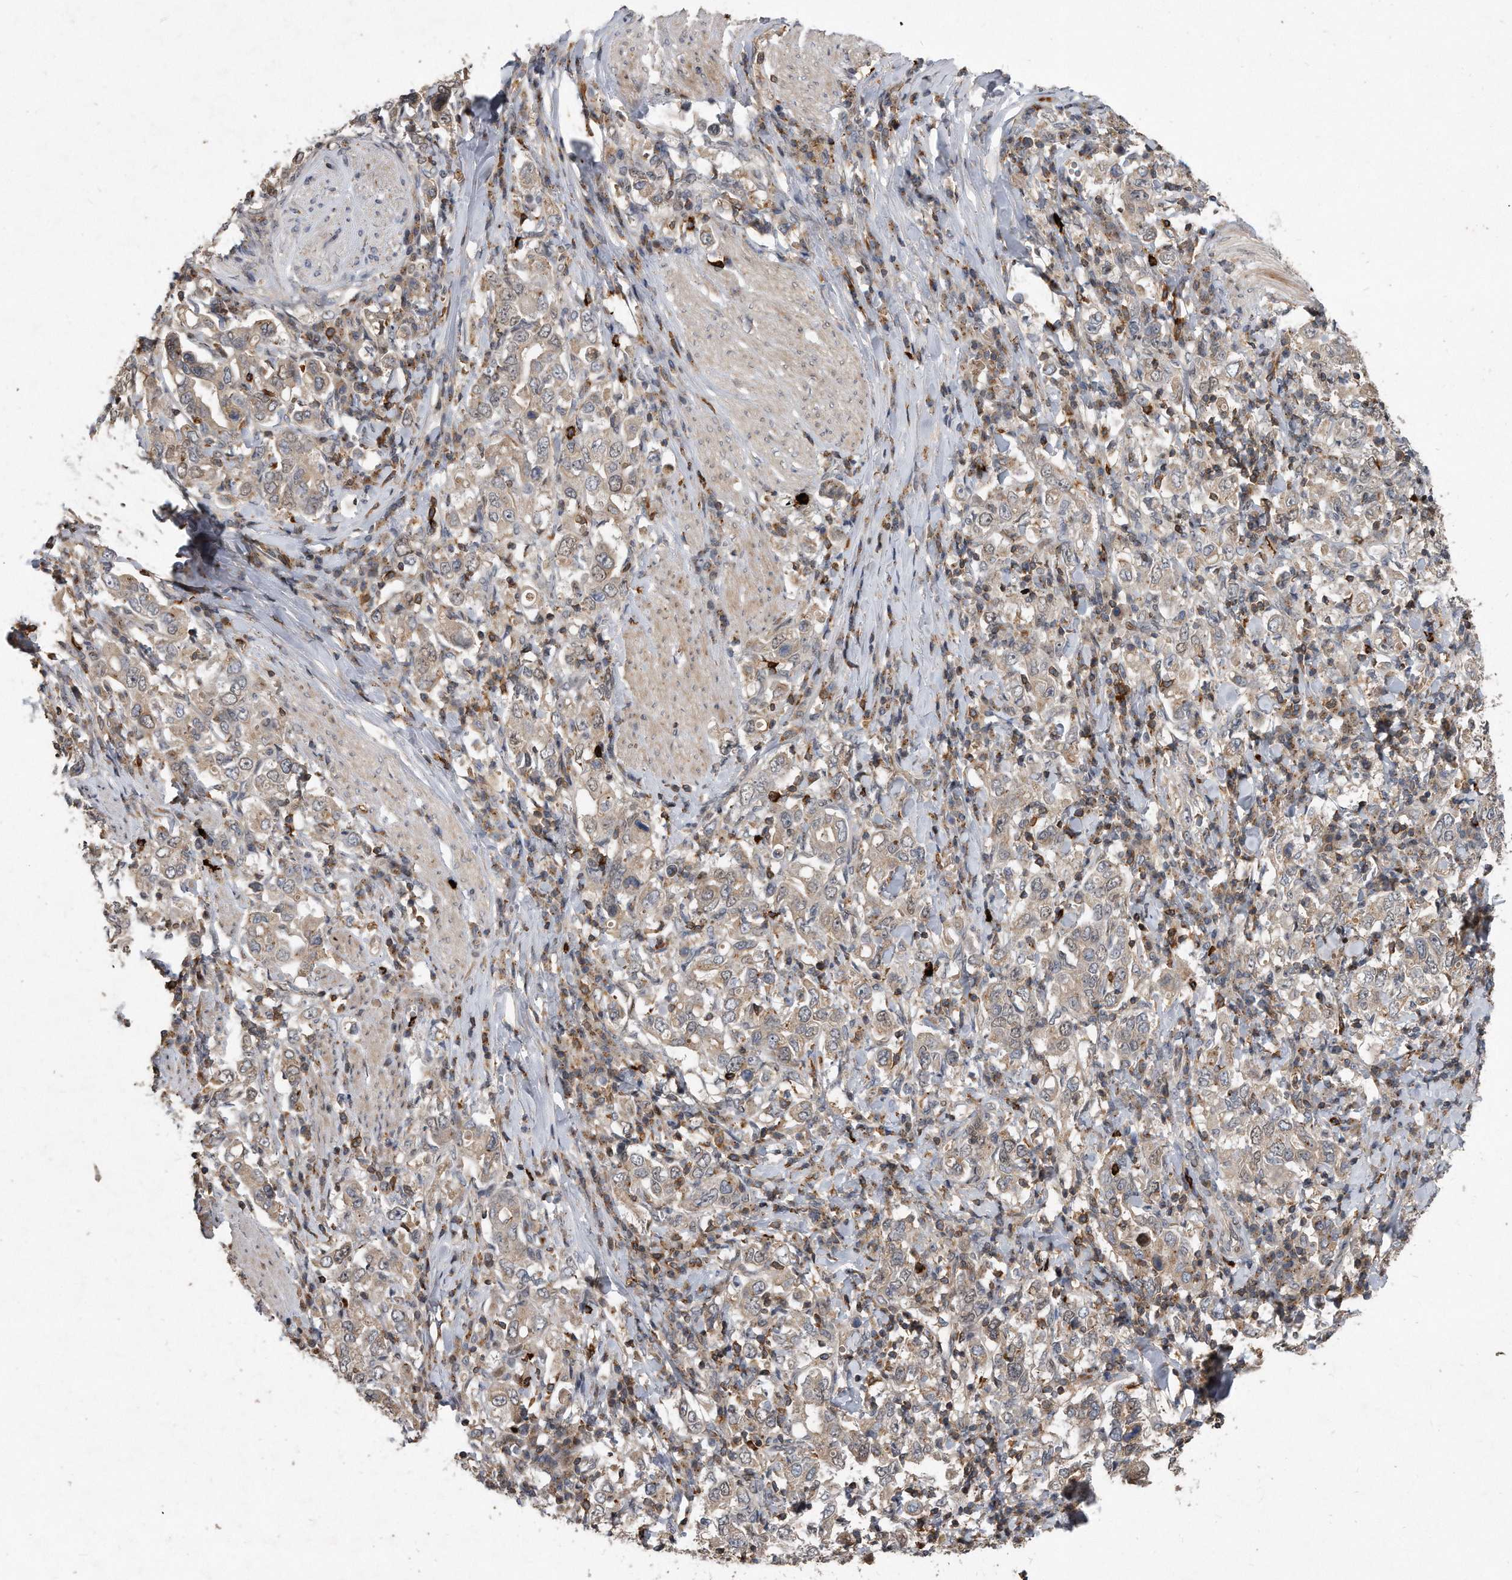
{"staining": {"intensity": "weak", "quantity": "<25%", "location": "cytoplasmic/membranous"}, "tissue": "stomach cancer", "cell_type": "Tumor cells", "image_type": "cancer", "snomed": [{"axis": "morphology", "description": "Adenocarcinoma, NOS"}, {"axis": "topography", "description": "Stomach, upper"}], "caption": "An immunohistochemistry histopathology image of stomach cancer is shown. There is no staining in tumor cells of stomach cancer. Brightfield microscopy of immunohistochemistry (IHC) stained with DAB (brown) and hematoxylin (blue), captured at high magnification.", "gene": "PGBD2", "patient": {"sex": "male", "age": 62}}